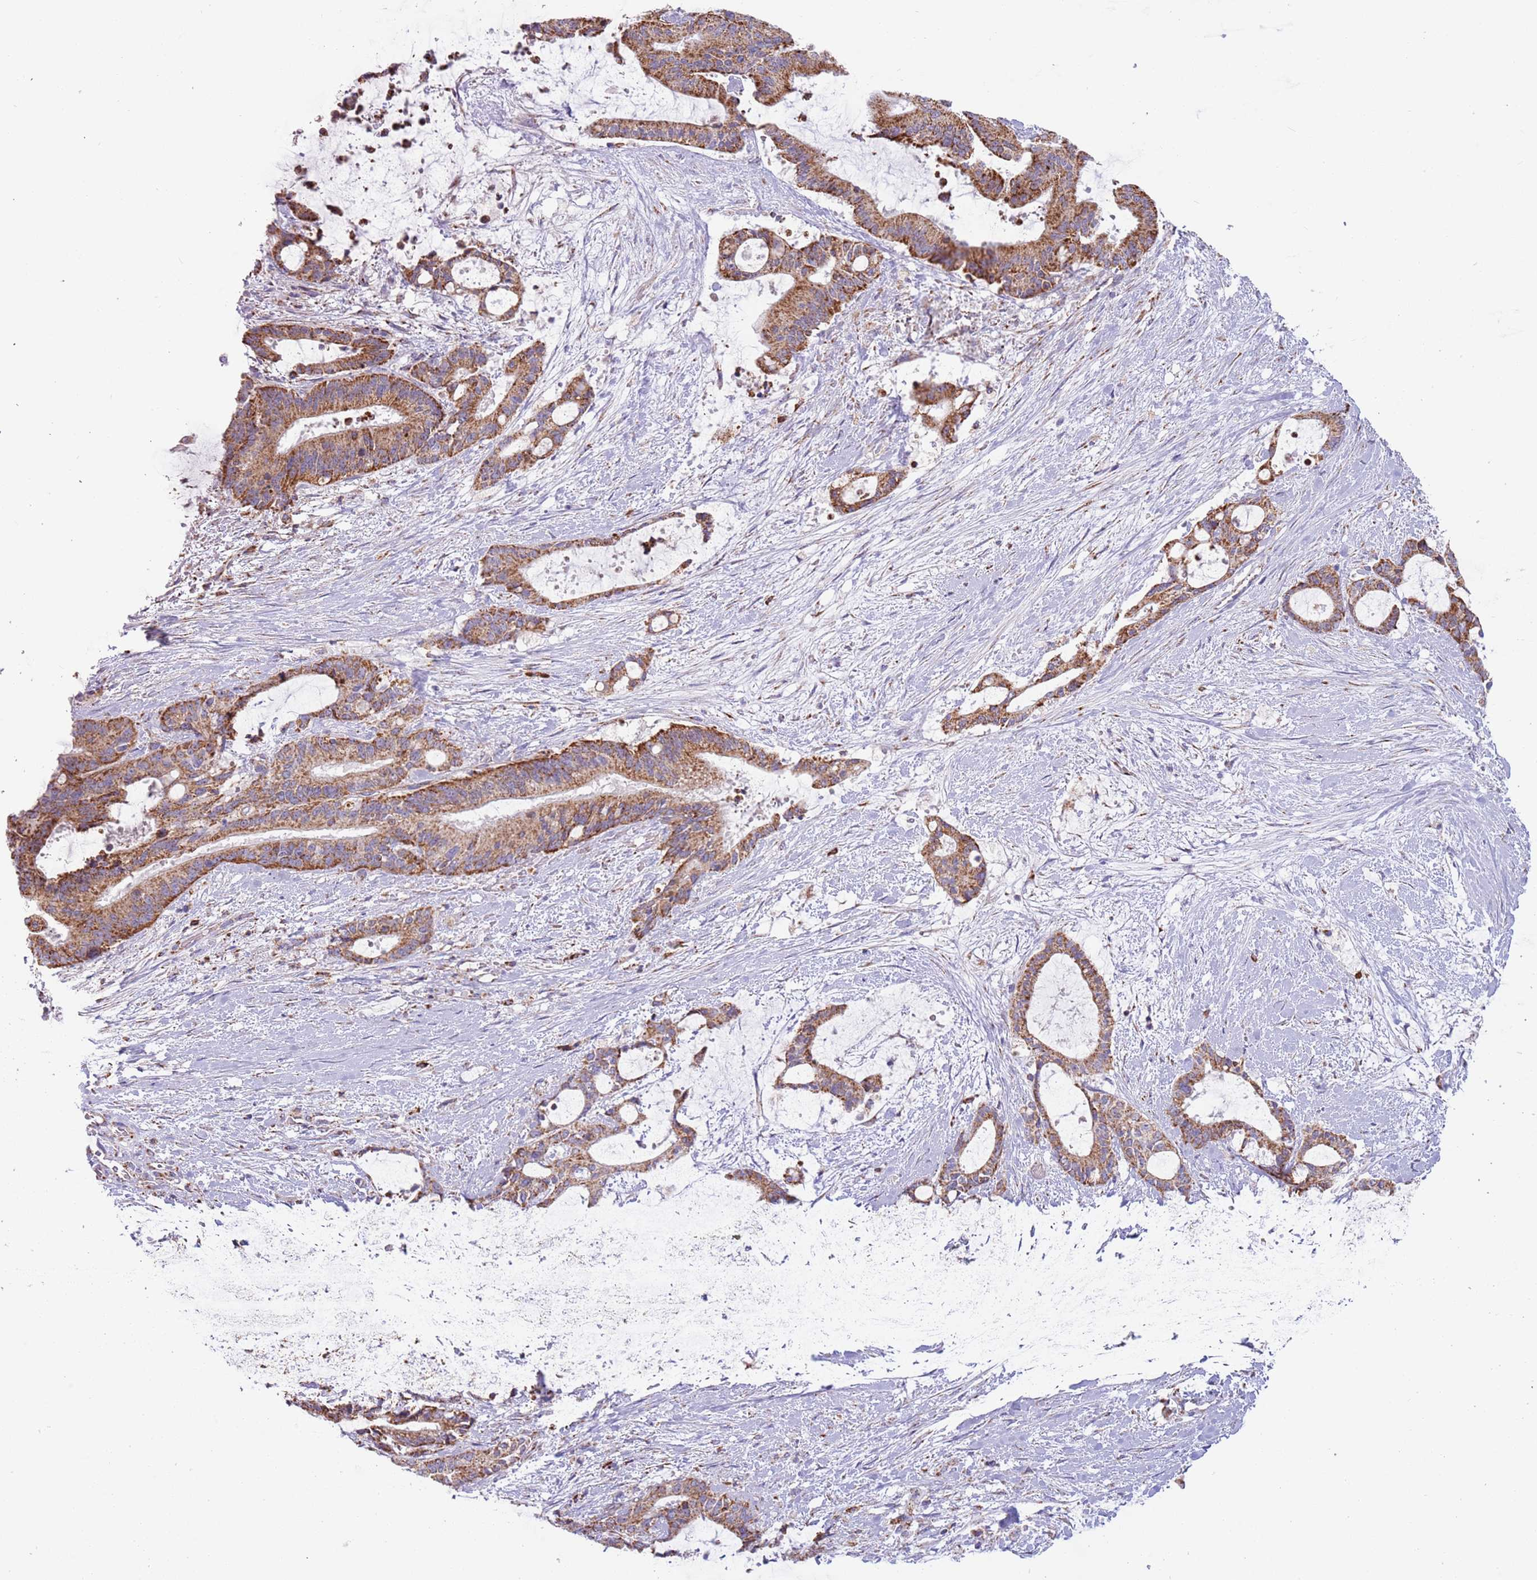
{"staining": {"intensity": "moderate", "quantity": ">75%", "location": "cytoplasmic/membranous"}, "tissue": "liver cancer", "cell_type": "Tumor cells", "image_type": "cancer", "snomed": [{"axis": "morphology", "description": "Normal tissue, NOS"}, {"axis": "morphology", "description": "Cholangiocarcinoma"}, {"axis": "topography", "description": "Liver"}, {"axis": "topography", "description": "Peripheral nerve tissue"}], "caption": "Immunohistochemical staining of human liver cholangiocarcinoma shows moderate cytoplasmic/membranous protein positivity in about >75% of tumor cells. Nuclei are stained in blue.", "gene": "LHX6", "patient": {"sex": "female", "age": 73}}